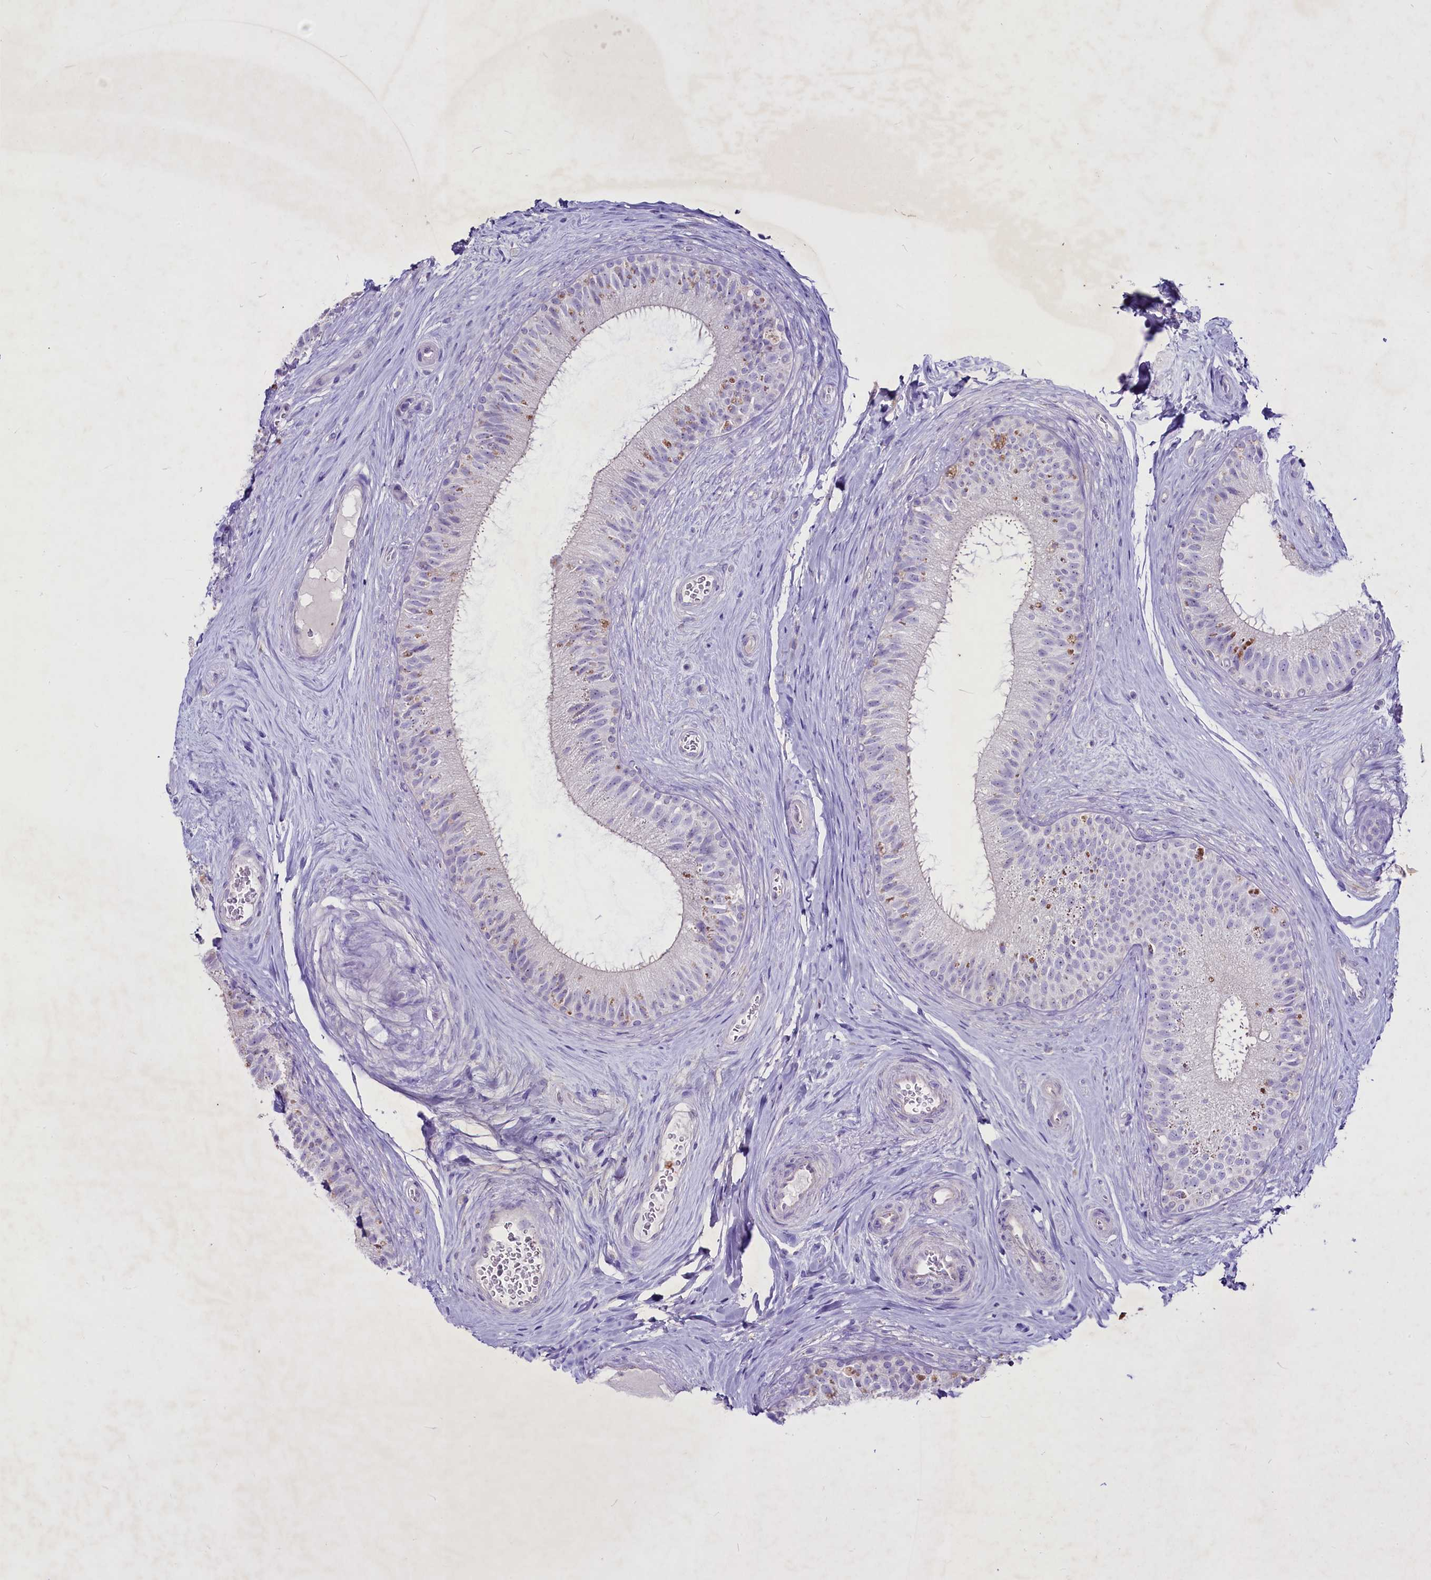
{"staining": {"intensity": "weak", "quantity": "<25%", "location": "cytoplasmic/membranous"}, "tissue": "epididymis", "cell_type": "Glandular cells", "image_type": "normal", "snomed": [{"axis": "morphology", "description": "Normal tissue, NOS"}, {"axis": "topography", "description": "Epididymis"}], "caption": "This is a photomicrograph of immunohistochemistry (IHC) staining of normal epididymis, which shows no expression in glandular cells. Brightfield microscopy of immunohistochemistry (IHC) stained with DAB (brown) and hematoxylin (blue), captured at high magnification.", "gene": "FAM209B", "patient": {"sex": "male", "age": 33}}